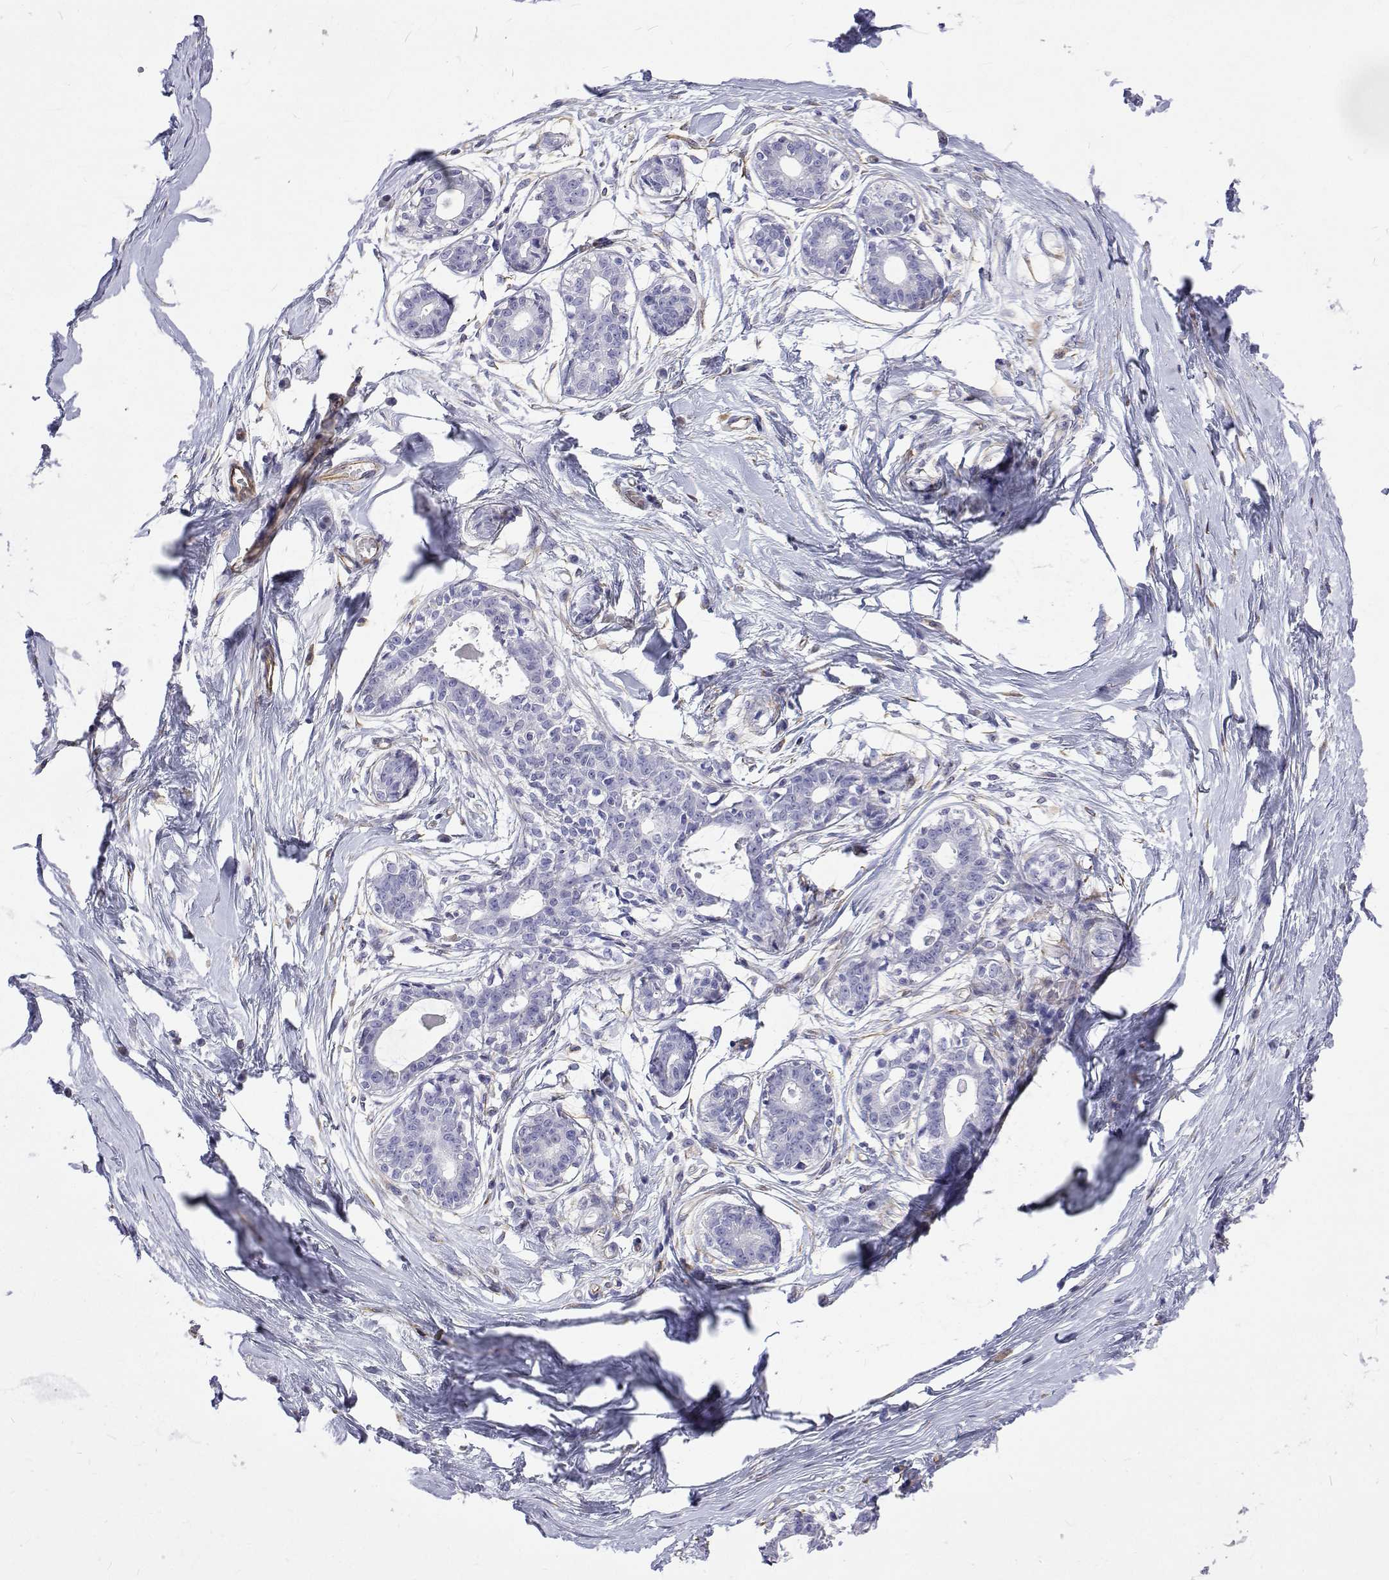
{"staining": {"intensity": "negative", "quantity": "none", "location": "none"}, "tissue": "breast", "cell_type": "Adipocytes", "image_type": "normal", "snomed": [{"axis": "morphology", "description": "Normal tissue, NOS"}, {"axis": "topography", "description": "Breast"}], "caption": "High power microscopy micrograph of an immunohistochemistry image of benign breast, revealing no significant staining in adipocytes. The staining was performed using DAB (3,3'-diaminobenzidine) to visualize the protein expression in brown, while the nuclei were stained in blue with hematoxylin (Magnification: 20x).", "gene": "OPRPN", "patient": {"sex": "female", "age": 45}}